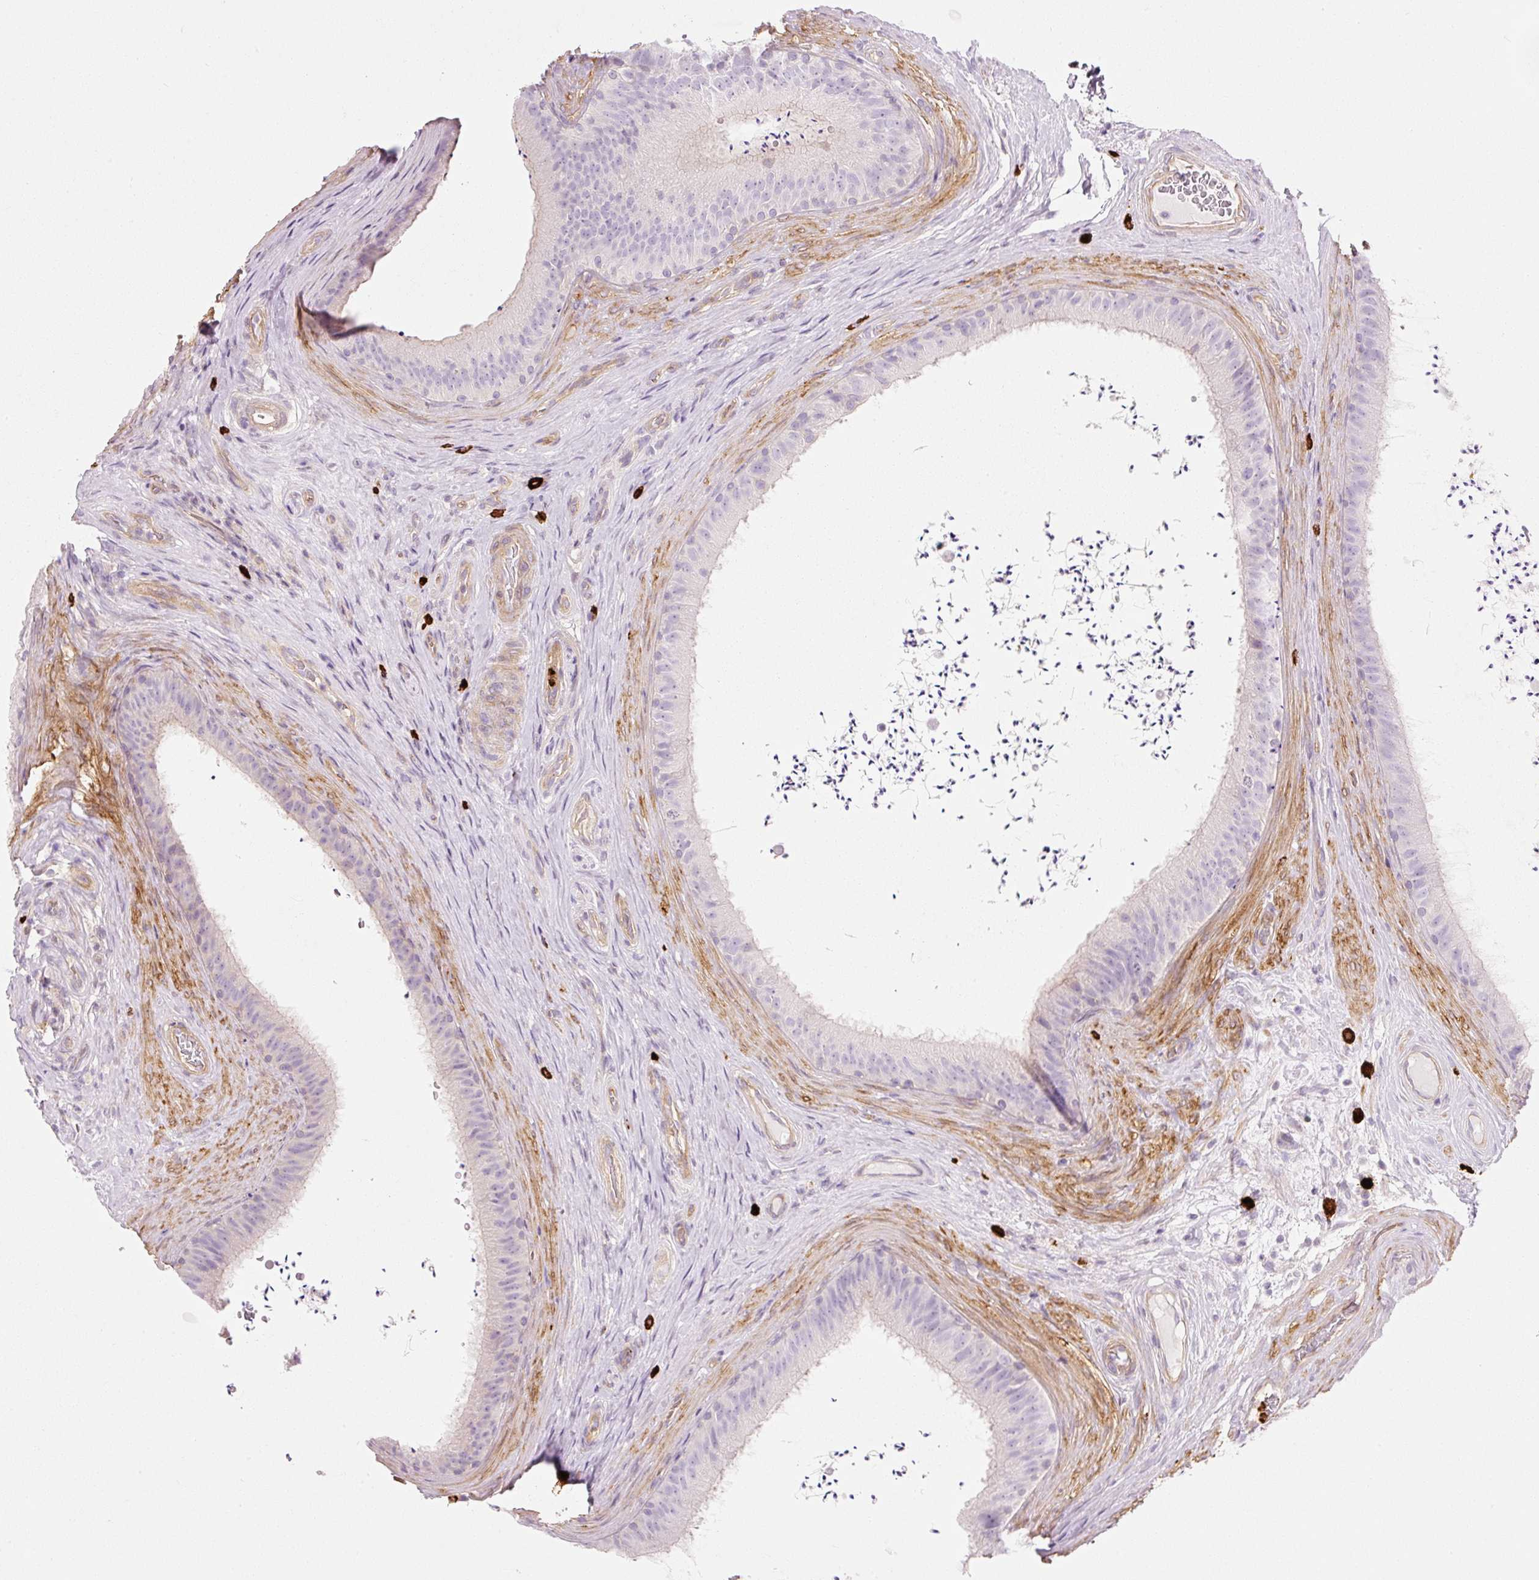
{"staining": {"intensity": "negative", "quantity": "none", "location": "none"}, "tissue": "epididymis", "cell_type": "Glandular cells", "image_type": "normal", "snomed": [{"axis": "morphology", "description": "Normal tissue, NOS"}, {"axis": "topography", "description": "Testis"}, {"axis": "topography", "description": "Epididymis"}], "caption": "The histopathology image shows no significant expression in glandular cells of epididymis.", "gene": "MAP3K3", "patient": {"sex": "male", "age": 41}}